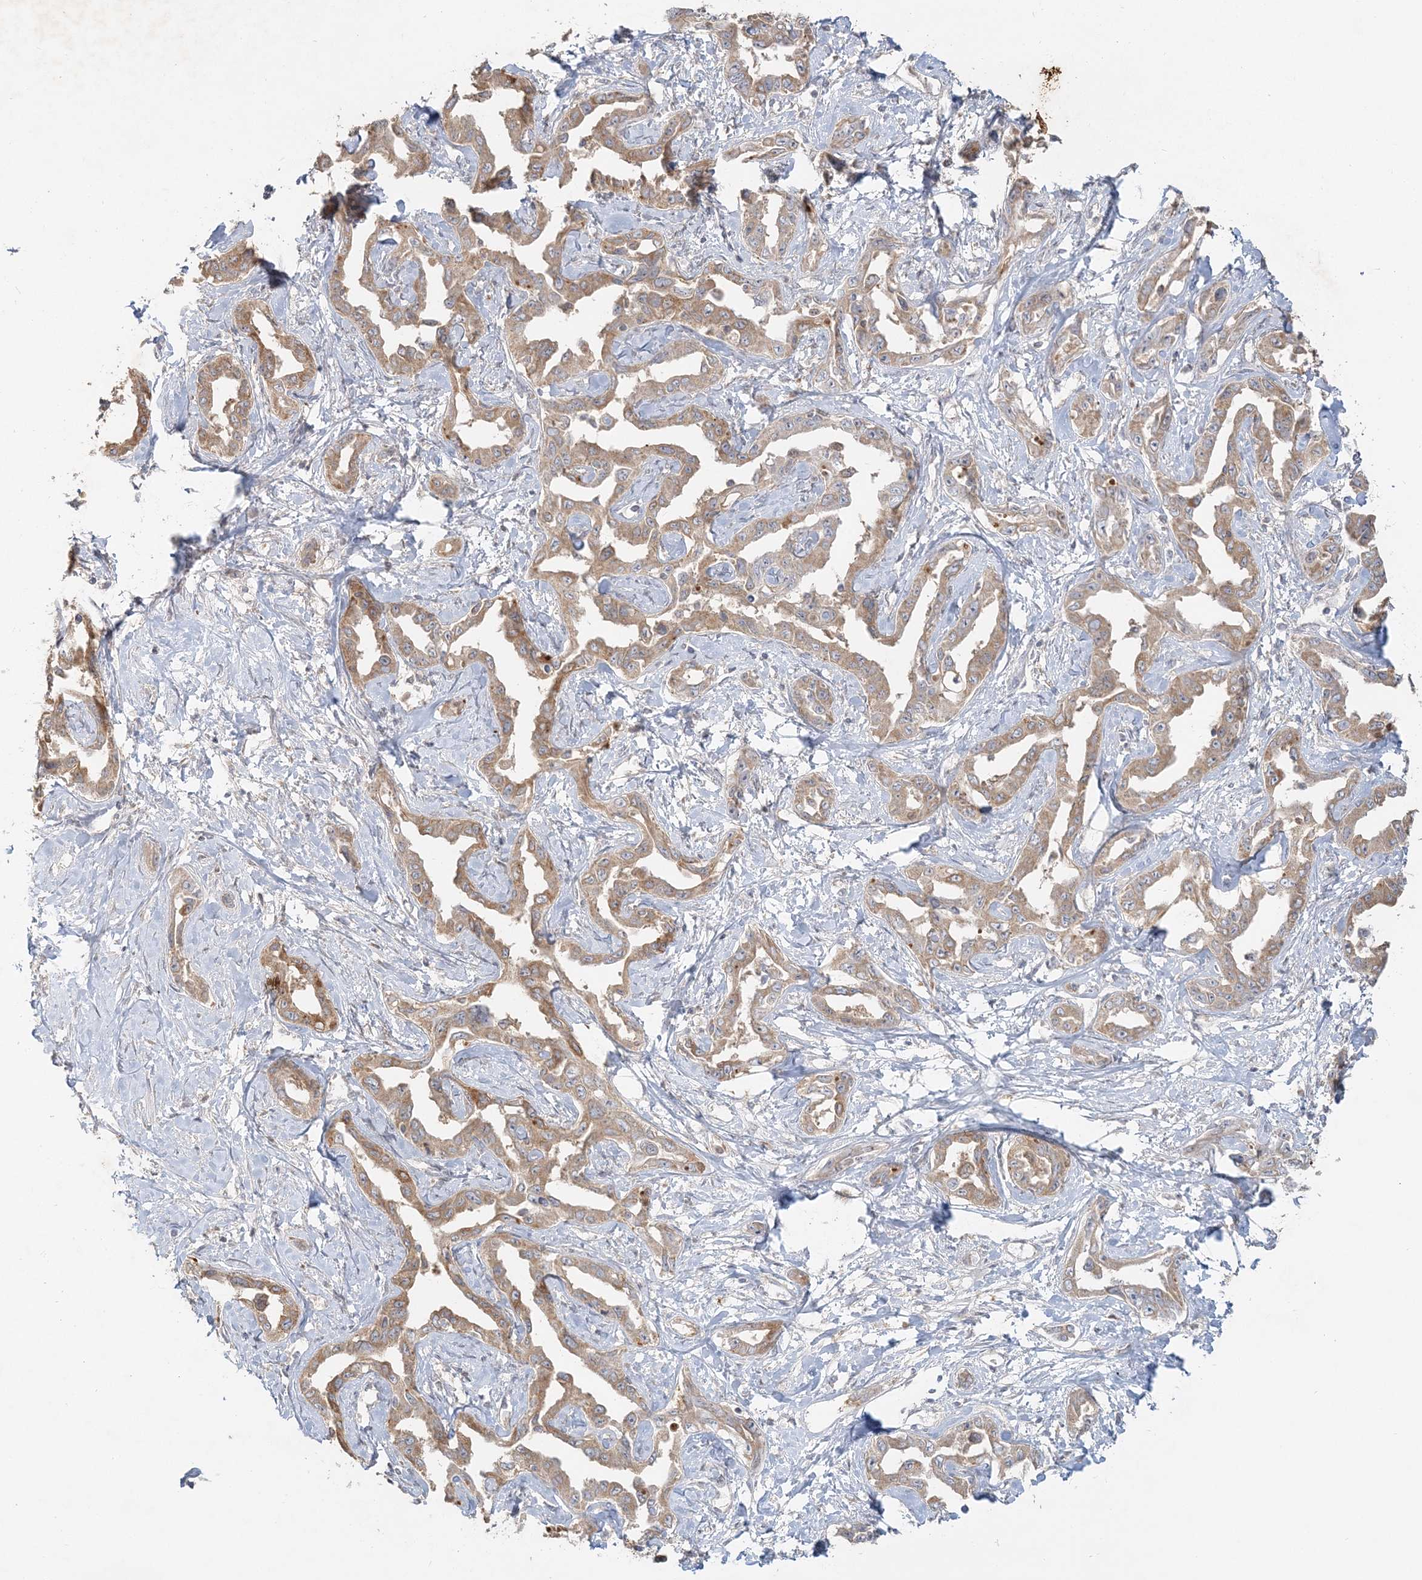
{"staining": {"intensity": "moderate", "quantity": ">75%", "location": "cytoplasmic/membranous"}, "tissue": "liver cancer", "cell_type": "Tumor cells", "image_type": "cancer", "snomed": [{"axis": "morphology", "description": "Cholangiocarcinoma"}, {"axis": "topography", "description": "Liver"}], "caption": "A high-resolution histopathology image shows immunohistochemistry staining of cholangiocarcinoma (liver), which demonstrates moderate cytoplasmic/membranous positivity in approximately >75% of tumor cells.", "gene": "RAB14", "patient": {"sex": "male", "age": 59}}